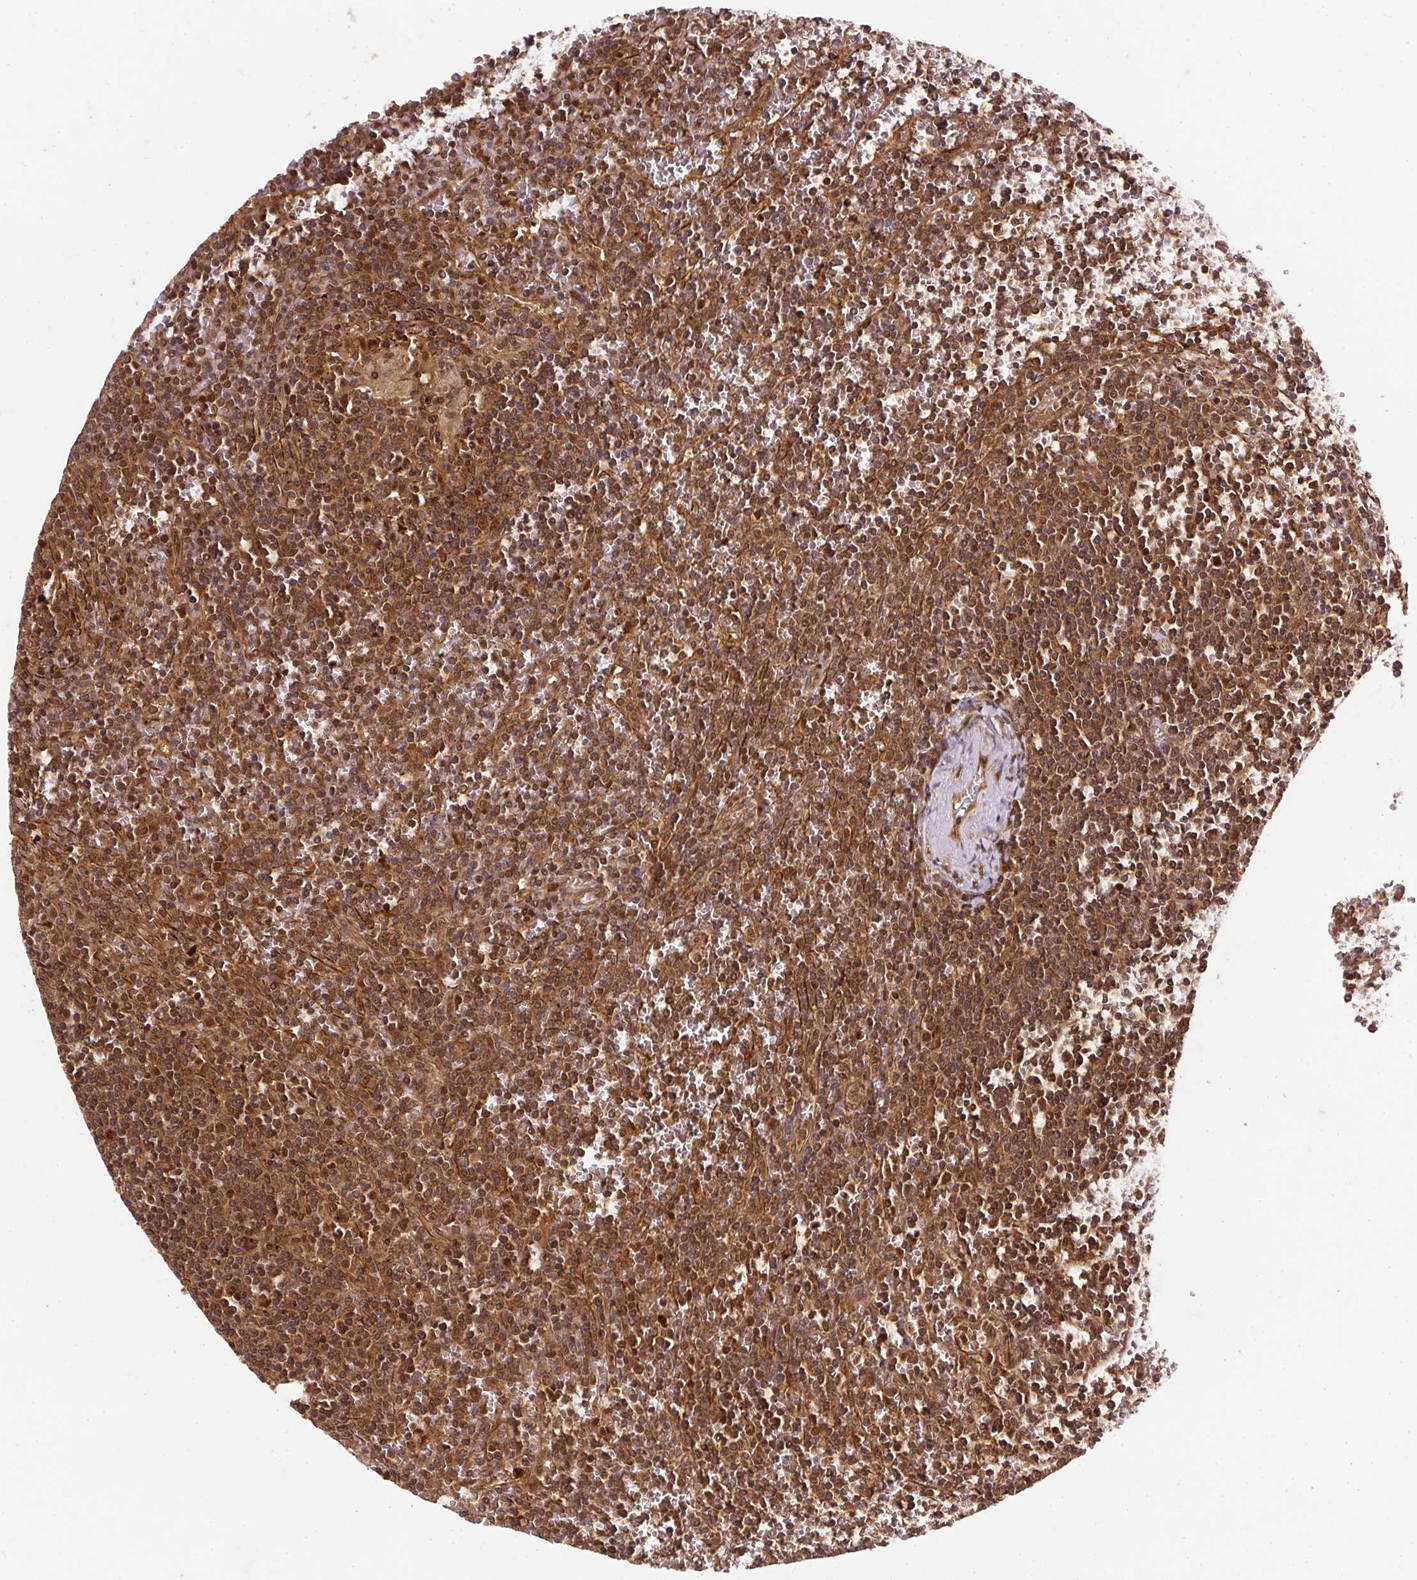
{"staining": {"intensity": "moderate", "quantity": ">75%", "location": "cytoplasmic/membranous,nuclear"}, "tissue": "lymphoma", "cell_type": "Tumor cells", "image_type": "cancer", "snomed": [{"axis": "morphology", "description": "Malignant lymphoma, non-Hodgkin's type, Low grade"}, {"axis": "topography", "description": "Spleen"}], "caption": "Lymphoma stained for a protein demonstrates moderate cytoplasmic/membranous and nuclear positivity in tumor cells.", "gene": "PSMD1", "patient": {"sex": "female", "age": 19}}